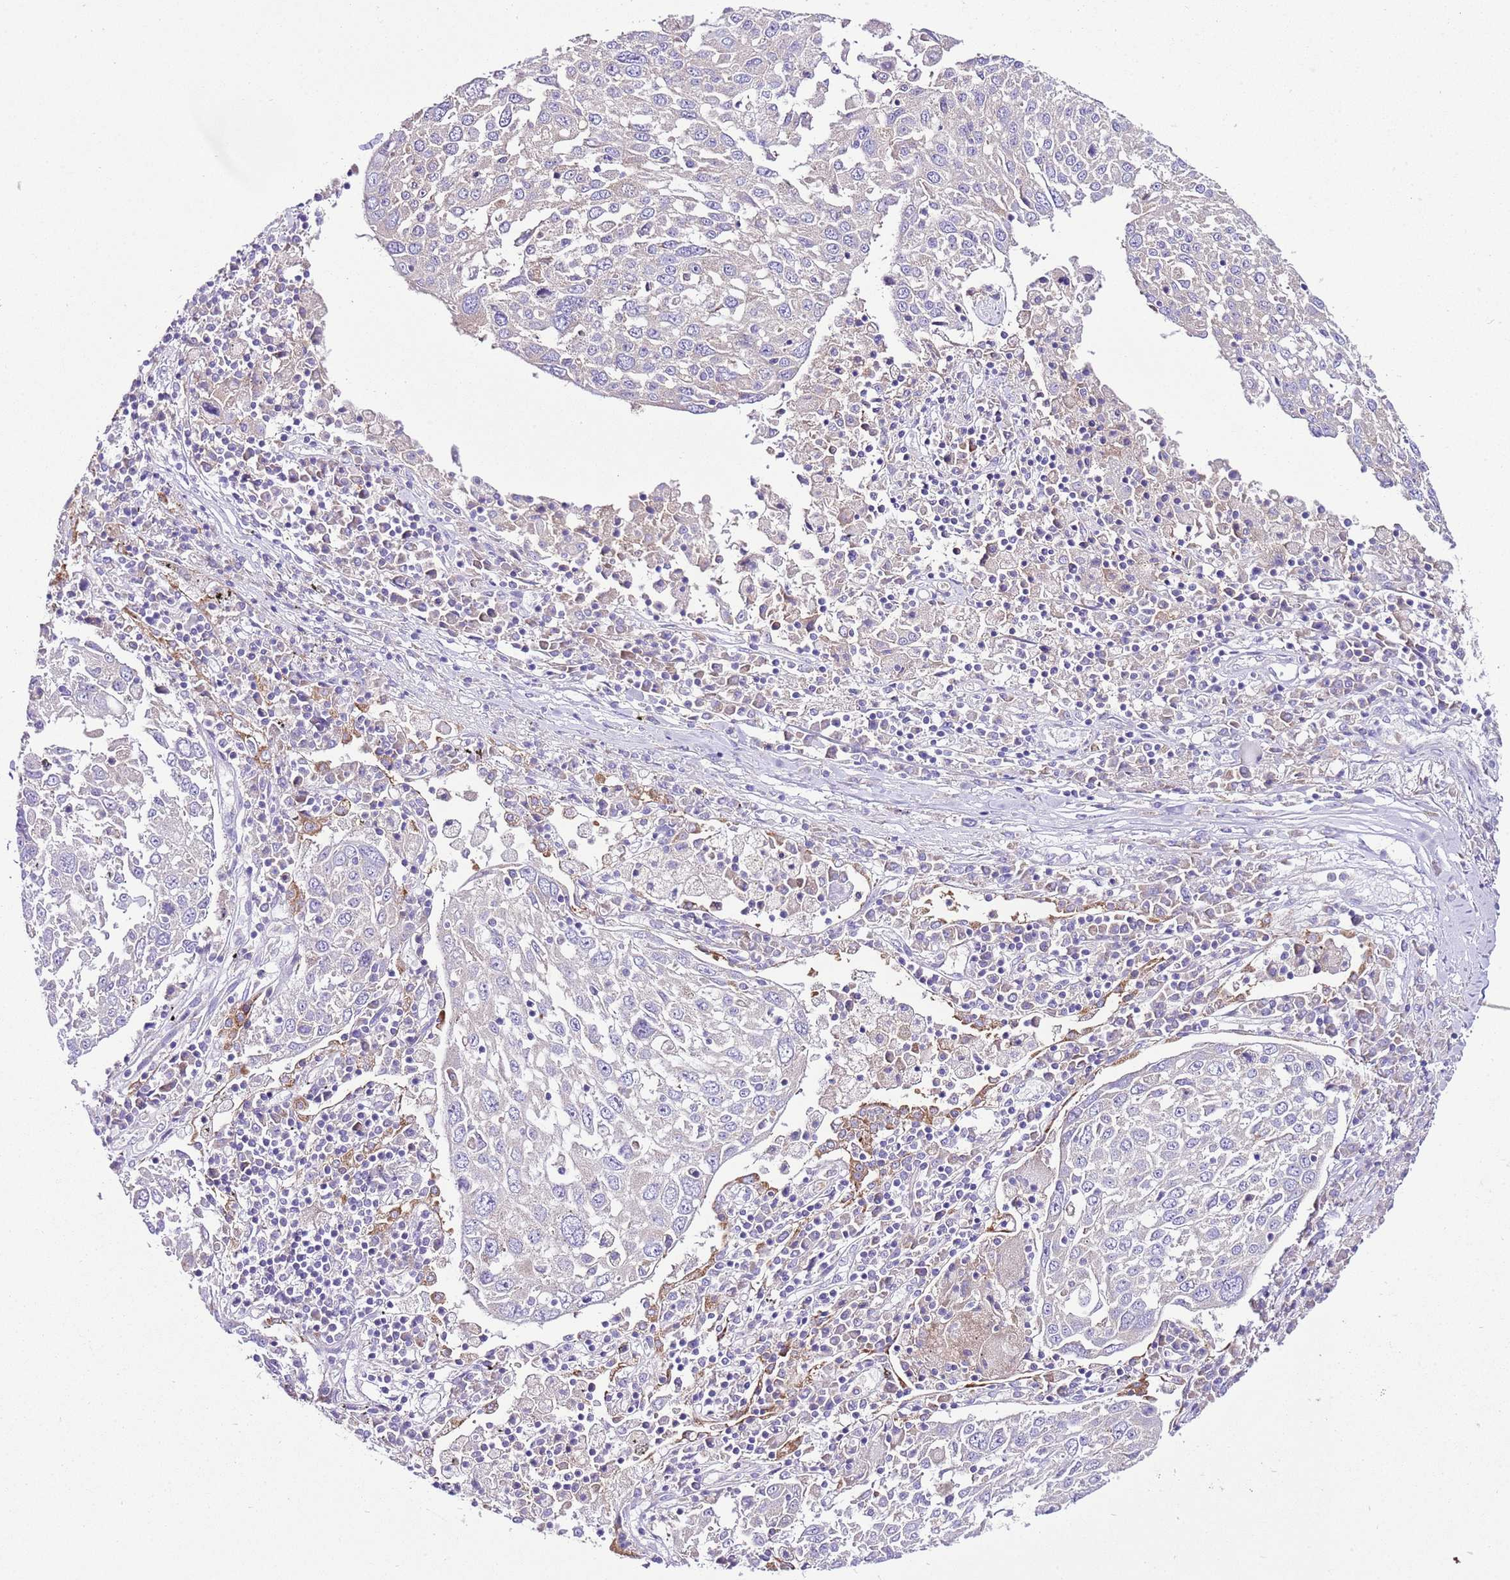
{"staining": {"intensity": "negative", "quantity": "none", "location": "none"}, "tissue": "lung cancer", "cell_type": "Tumor cells", "image_type": "cancer", "snomed": [{"axis": "morphology", "description": "Squamous cell carcinoma, NOS"}, {"axis": "topography", "description": "Lung"}], "caption": "This is an immunohistochemistry (IHC) micrograph of squamous cell carcinoma (lung). There is no expression in tumor cells.", "gene": "RPS10", "patient": {"sex": "male", "age": 65}}